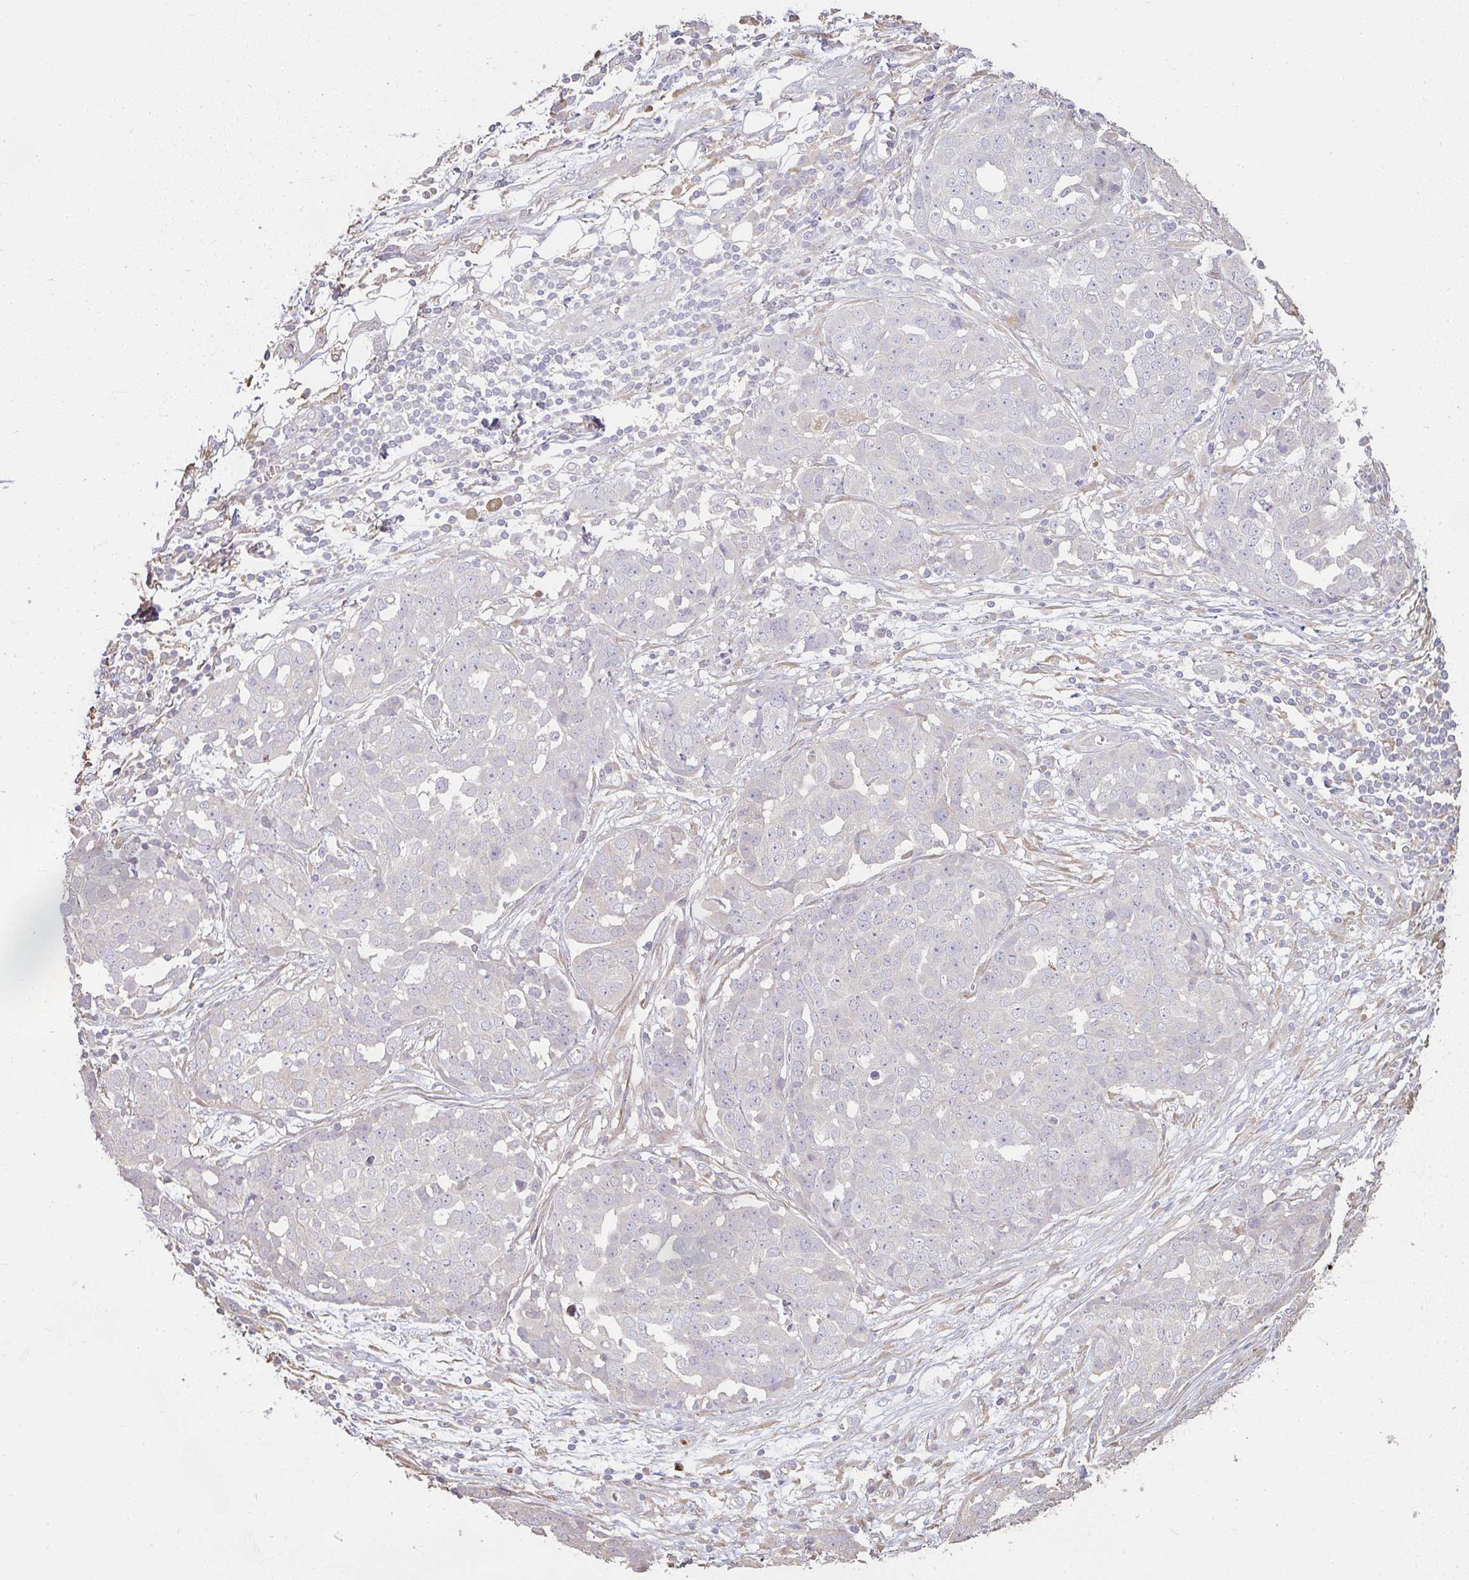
{"staining": {"intensity": "negative", "quantity": "none", "location": "none"}, "tissue": "ovarian cancer", "cell_type": "Tumor cells", "image_type": "cancer", "snomed": [{"axis": "morphology", "description": "Cystadenocarcinoma, serous, NOS"}, {"axis": "topography", "description": "Soft tissue"}, {"axis": "topography", "description": "Ovary"}], "caption": "DAB immunohistochemical staining of human ovarian serous cystadenocarcinoma displays no significant expression in tumor cells. Nuclei are stained in blue.", "gene": "BRINP3", "patient": {"sex": "female", "age": 57}}